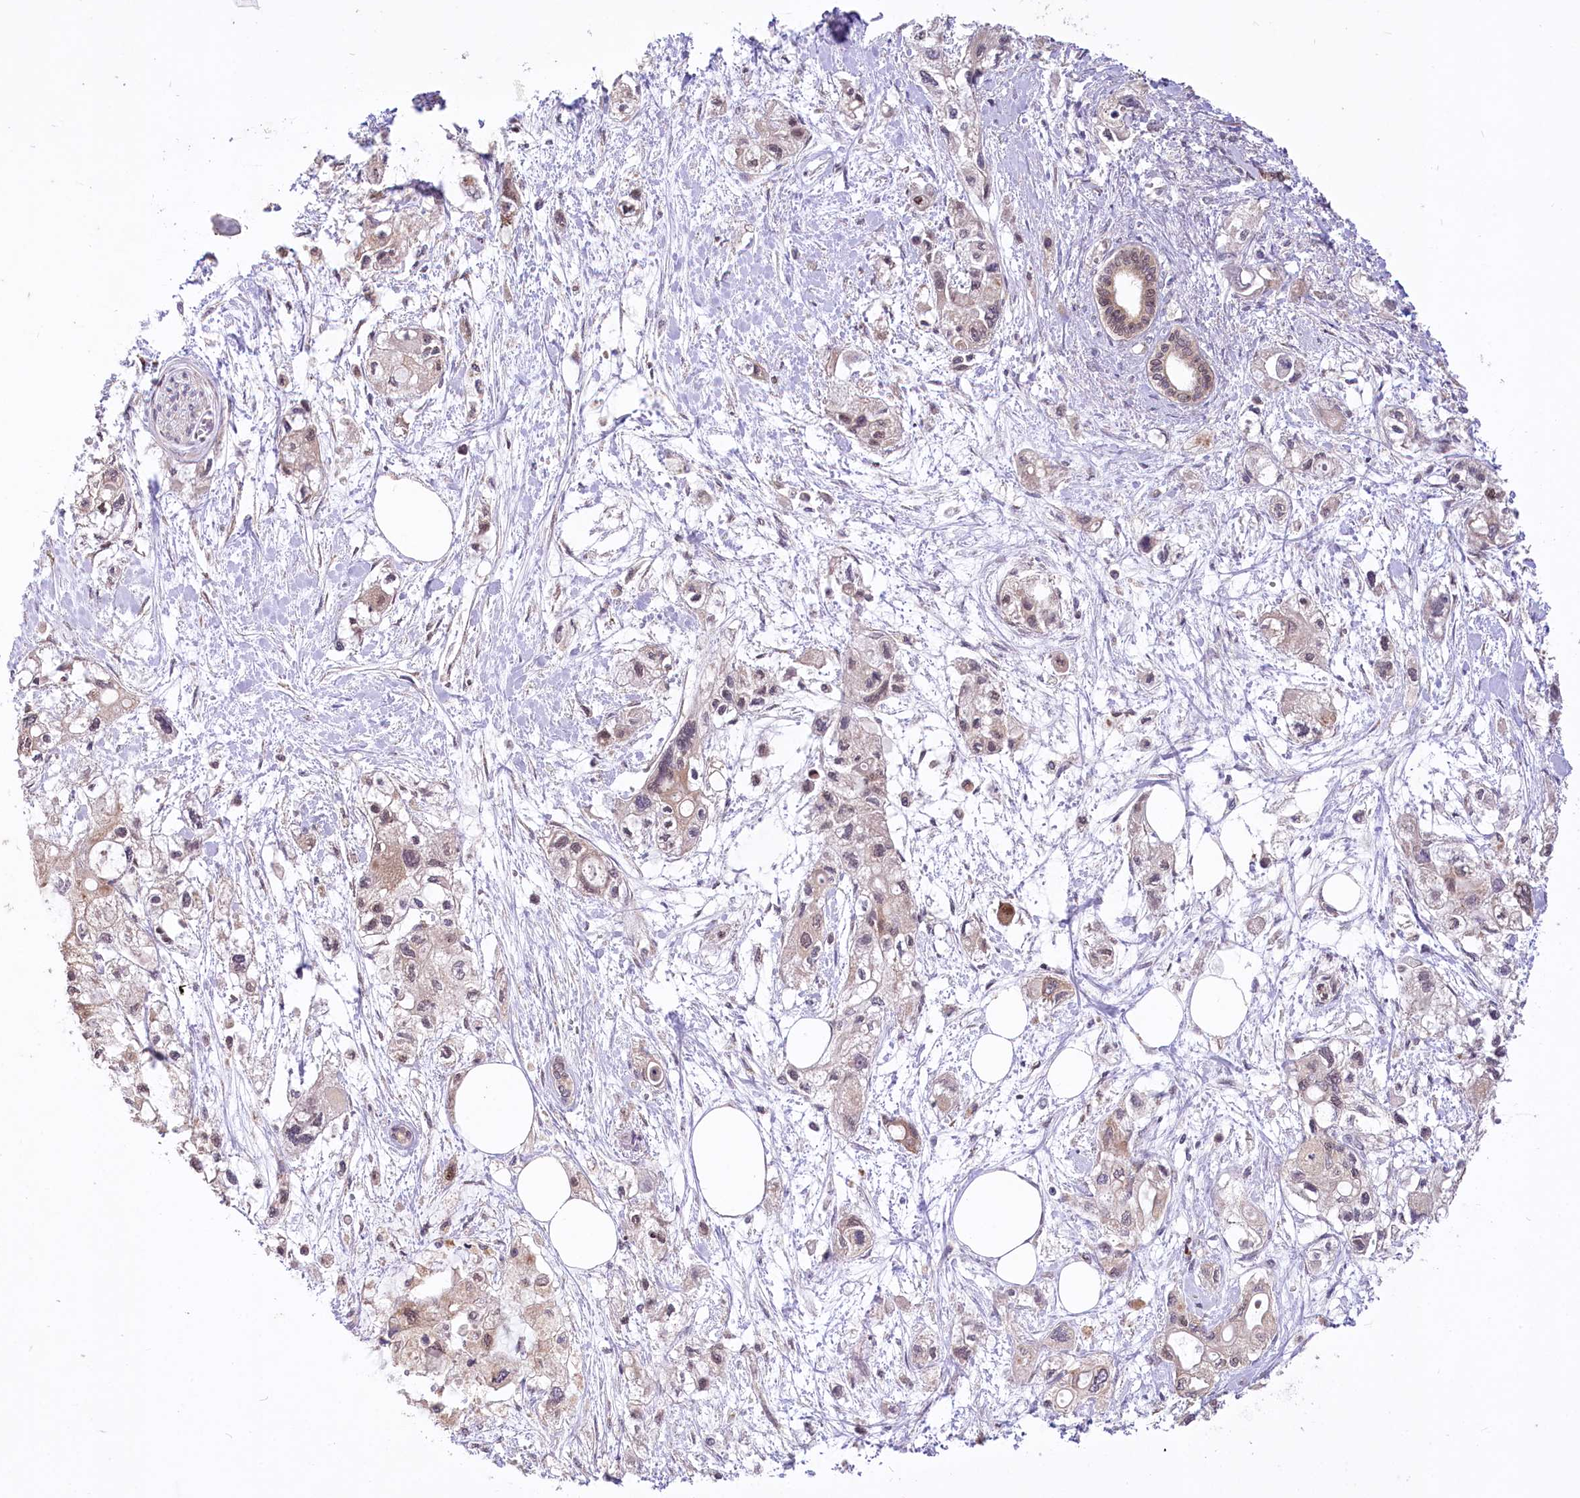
{"staining": {"intensity": "weak", "quantity": ">75%", "location": "cytoplasmic/membranous"}, "tissue": "pancreatic cancer", "cell_type": "Tumor cells", "image_type": "cancer", "snomed": [{"axis": "morphology", "description": "Adenocarcinoma, NOS"}, {"axis": "topography", "description": "Pancreas"}], "caption": "Pancreatic adenocarcinoma tissue demonstrates weak cytoplasmic/membranous expression in about >75% of tumor cells, visualized by immunohistochemistry.", "gene": "STT3B", "patient": {"sex": "male", "age": 75}}